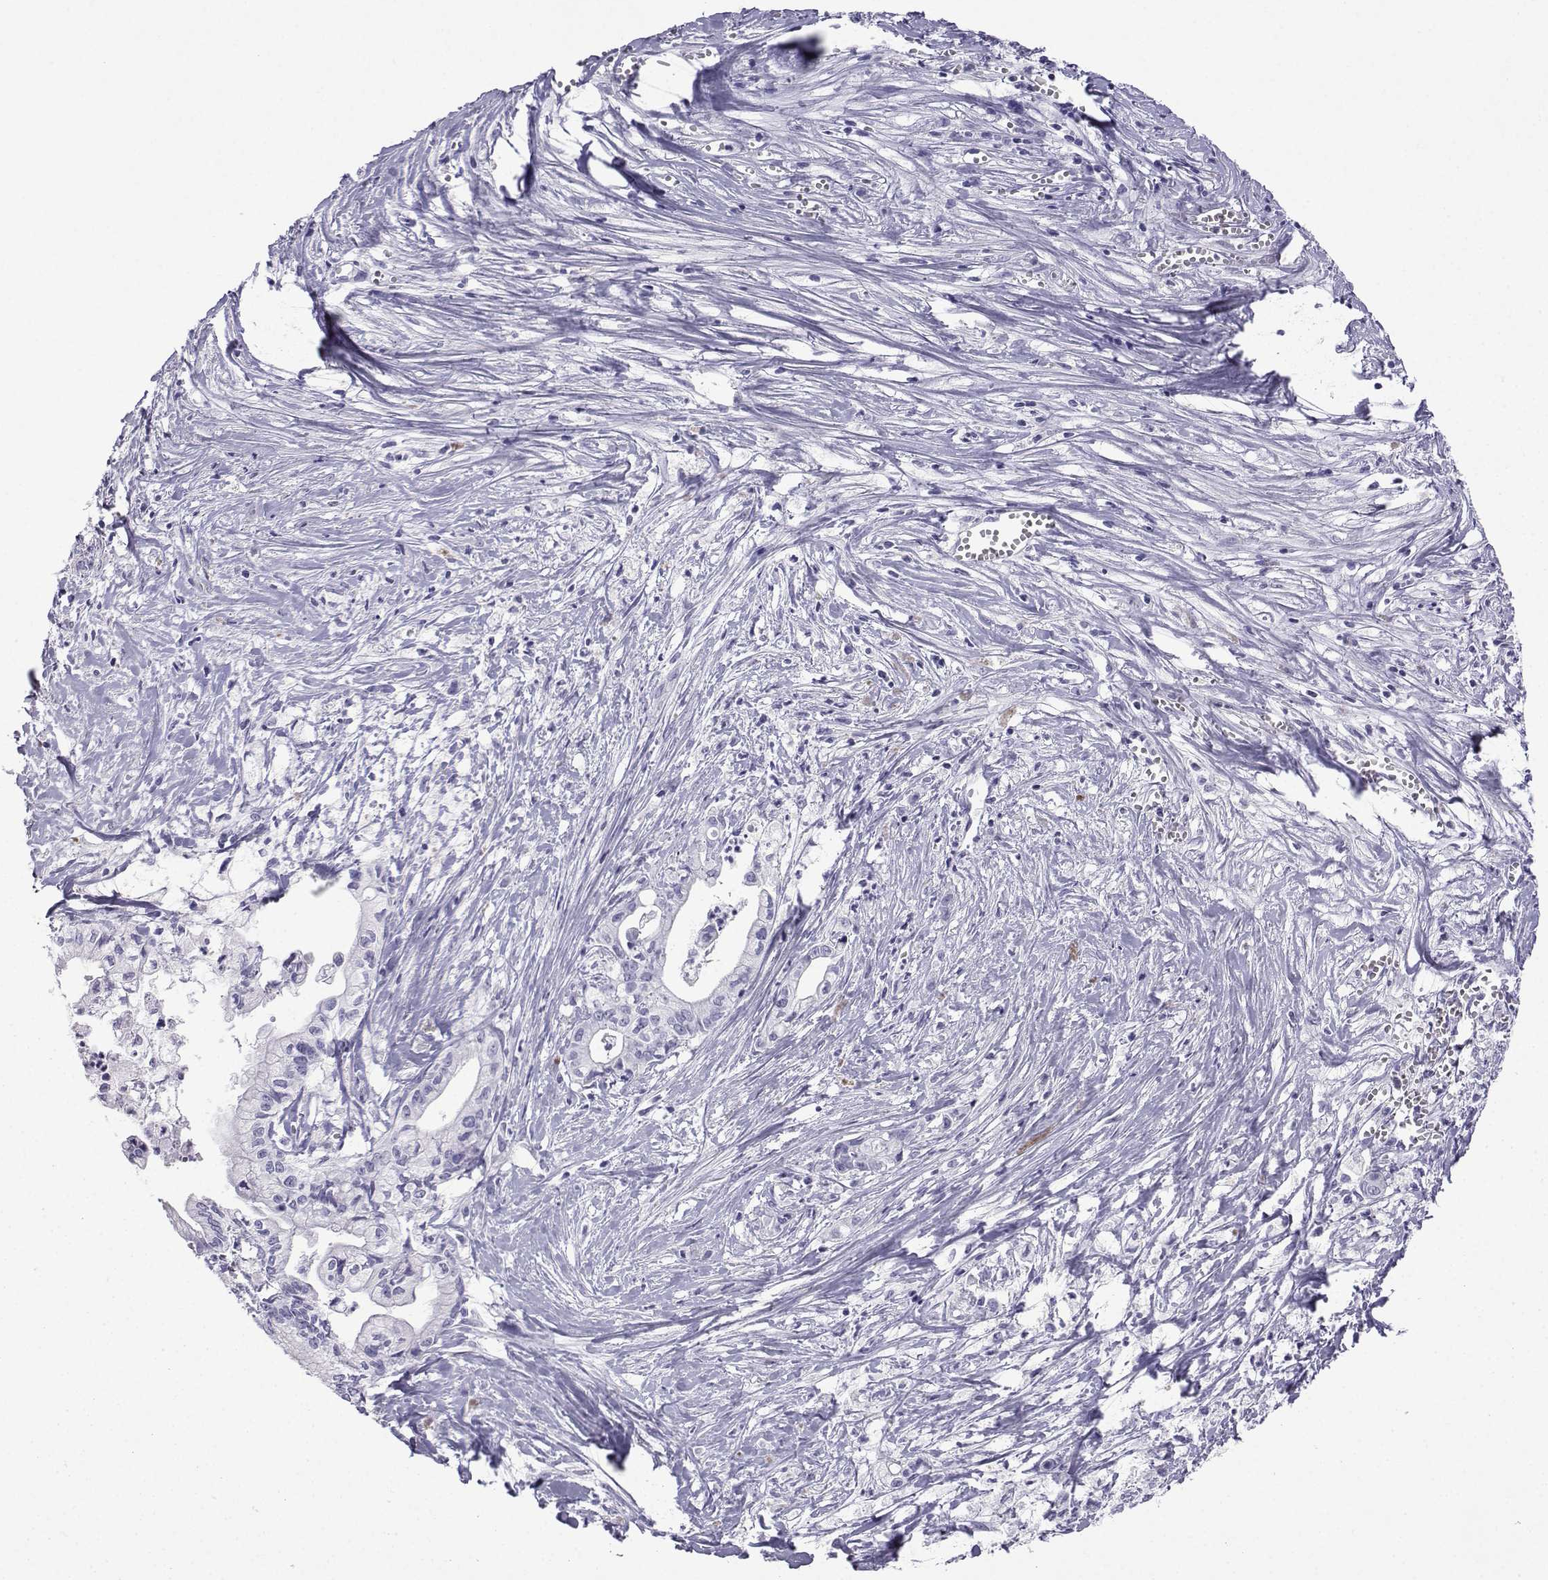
{"staining": {"intensity": "negative", "quantity": "none", "location": "none"}, "tissue": "pancreatic cancer", "cell_type": "Tumor cells", "image_type": "cancer", "snomed": [{"axis": "morphology", "description": "Adenocarcinoma, NOS"}, {"axis": "topography", "description": "Pancreas"}], "caption": "Tumor cells are negative for protein expression in human adenocarcinoma (pancreatic). (DAB (3,3'-diaminobenzidine) immunohistochemistry, high magnification).", "gene": "TRIM46", "patient": {"sex": "male", "age": 71}}